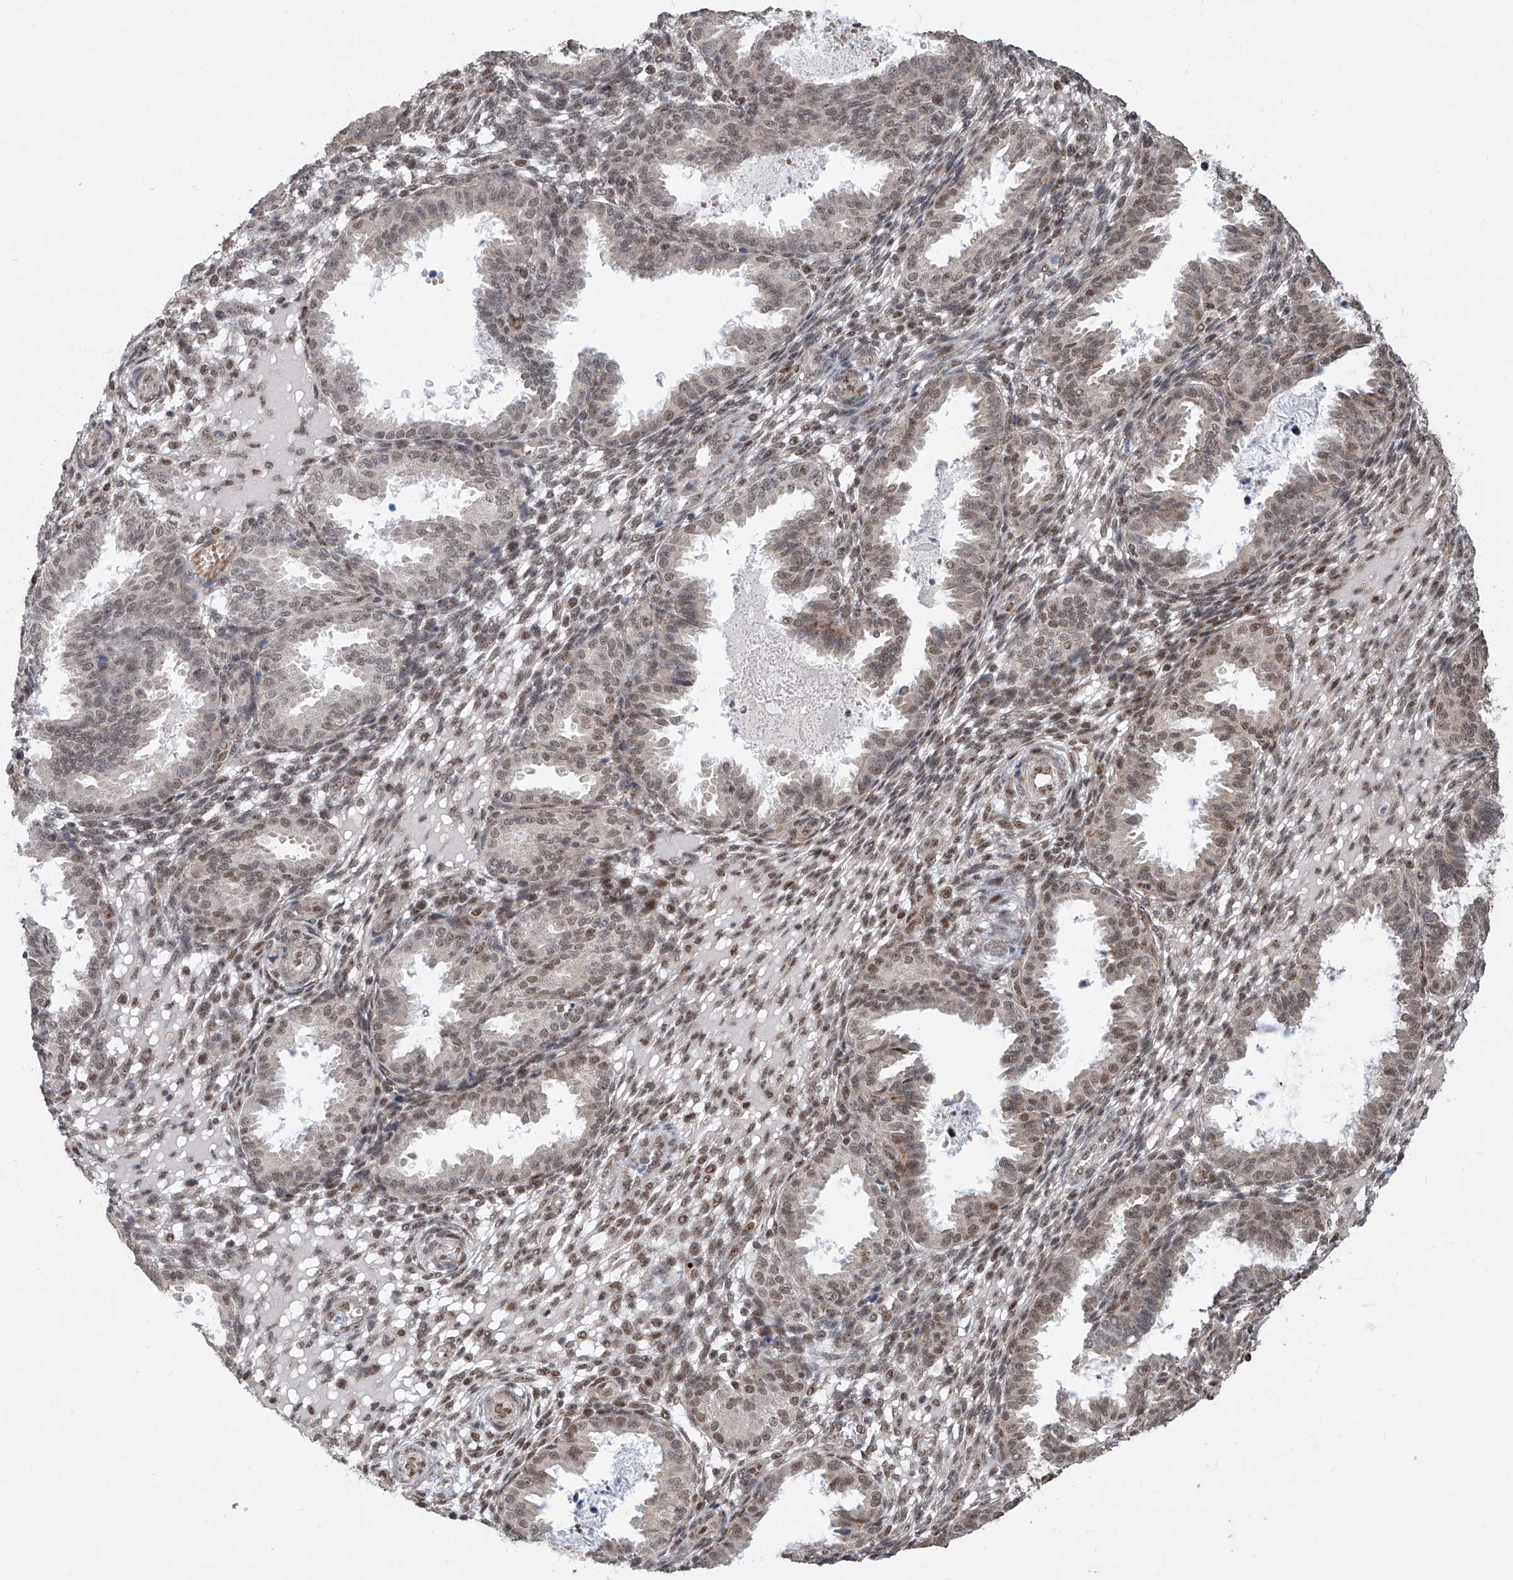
{"staining": {"intensity": "moderate", "quantity": "<25%", "location": "nuclear"}, "tissue": "endometrium", "cell_type": "Cells in endometrial stroma", "image_type": "normal", "snomed": [{"axis": "morphology", "description": "Normal tissue, NOS"}, {"axis": "topography", "description": "Endometrium"}], "caption": "Immunohistochemistry (IHC) of unremarkable human endometrium demonstrates low levels of moderate nuclear positivity in about <25% of cells in endometrial stroma.", "gene": "SDE2", "patient": {"sex": "female", "age": 33}}